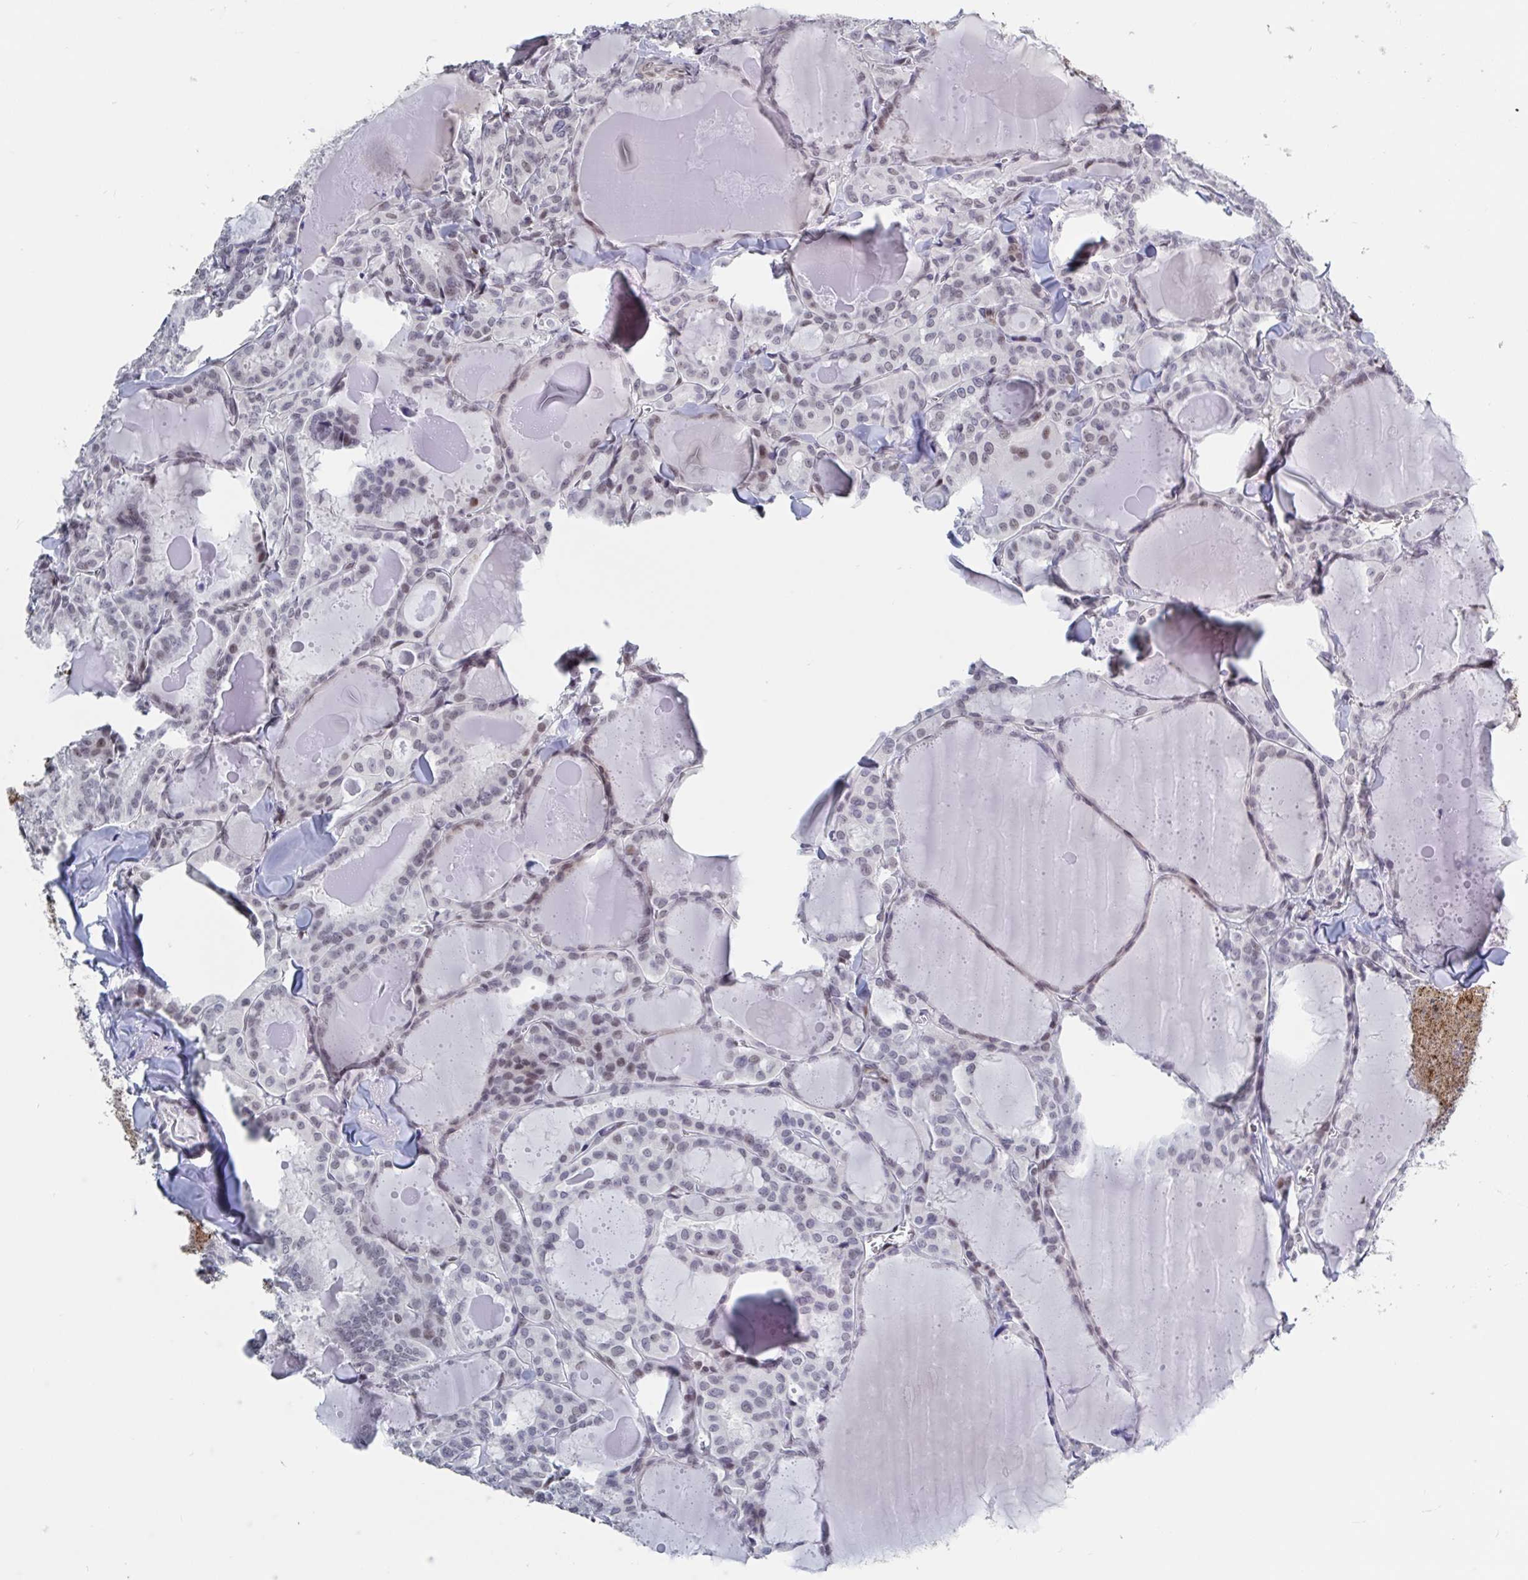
{"staining": {"intensity": "moderate", "quantity": "25%-75%", "location": "nuclear"}, "tissue": "thyroid cancer", "cell_type": "Tumor cells", "image_type": "cancer", "snomed": [{"axis": "morphology", "description": "Papillary adenocarcinoma, NOS"}, {"axis": "topography", "description": "Thyroid gland"}], "caption": "There is medium levels of moderate nuclear expression in tumor cells of thyroid cancer (papillary adenocarcinoma), as demonstrated by immunohistochemical staining (brown color).", "gene": "BCL7B", "patient": {"sex": "male", "age": 87}}